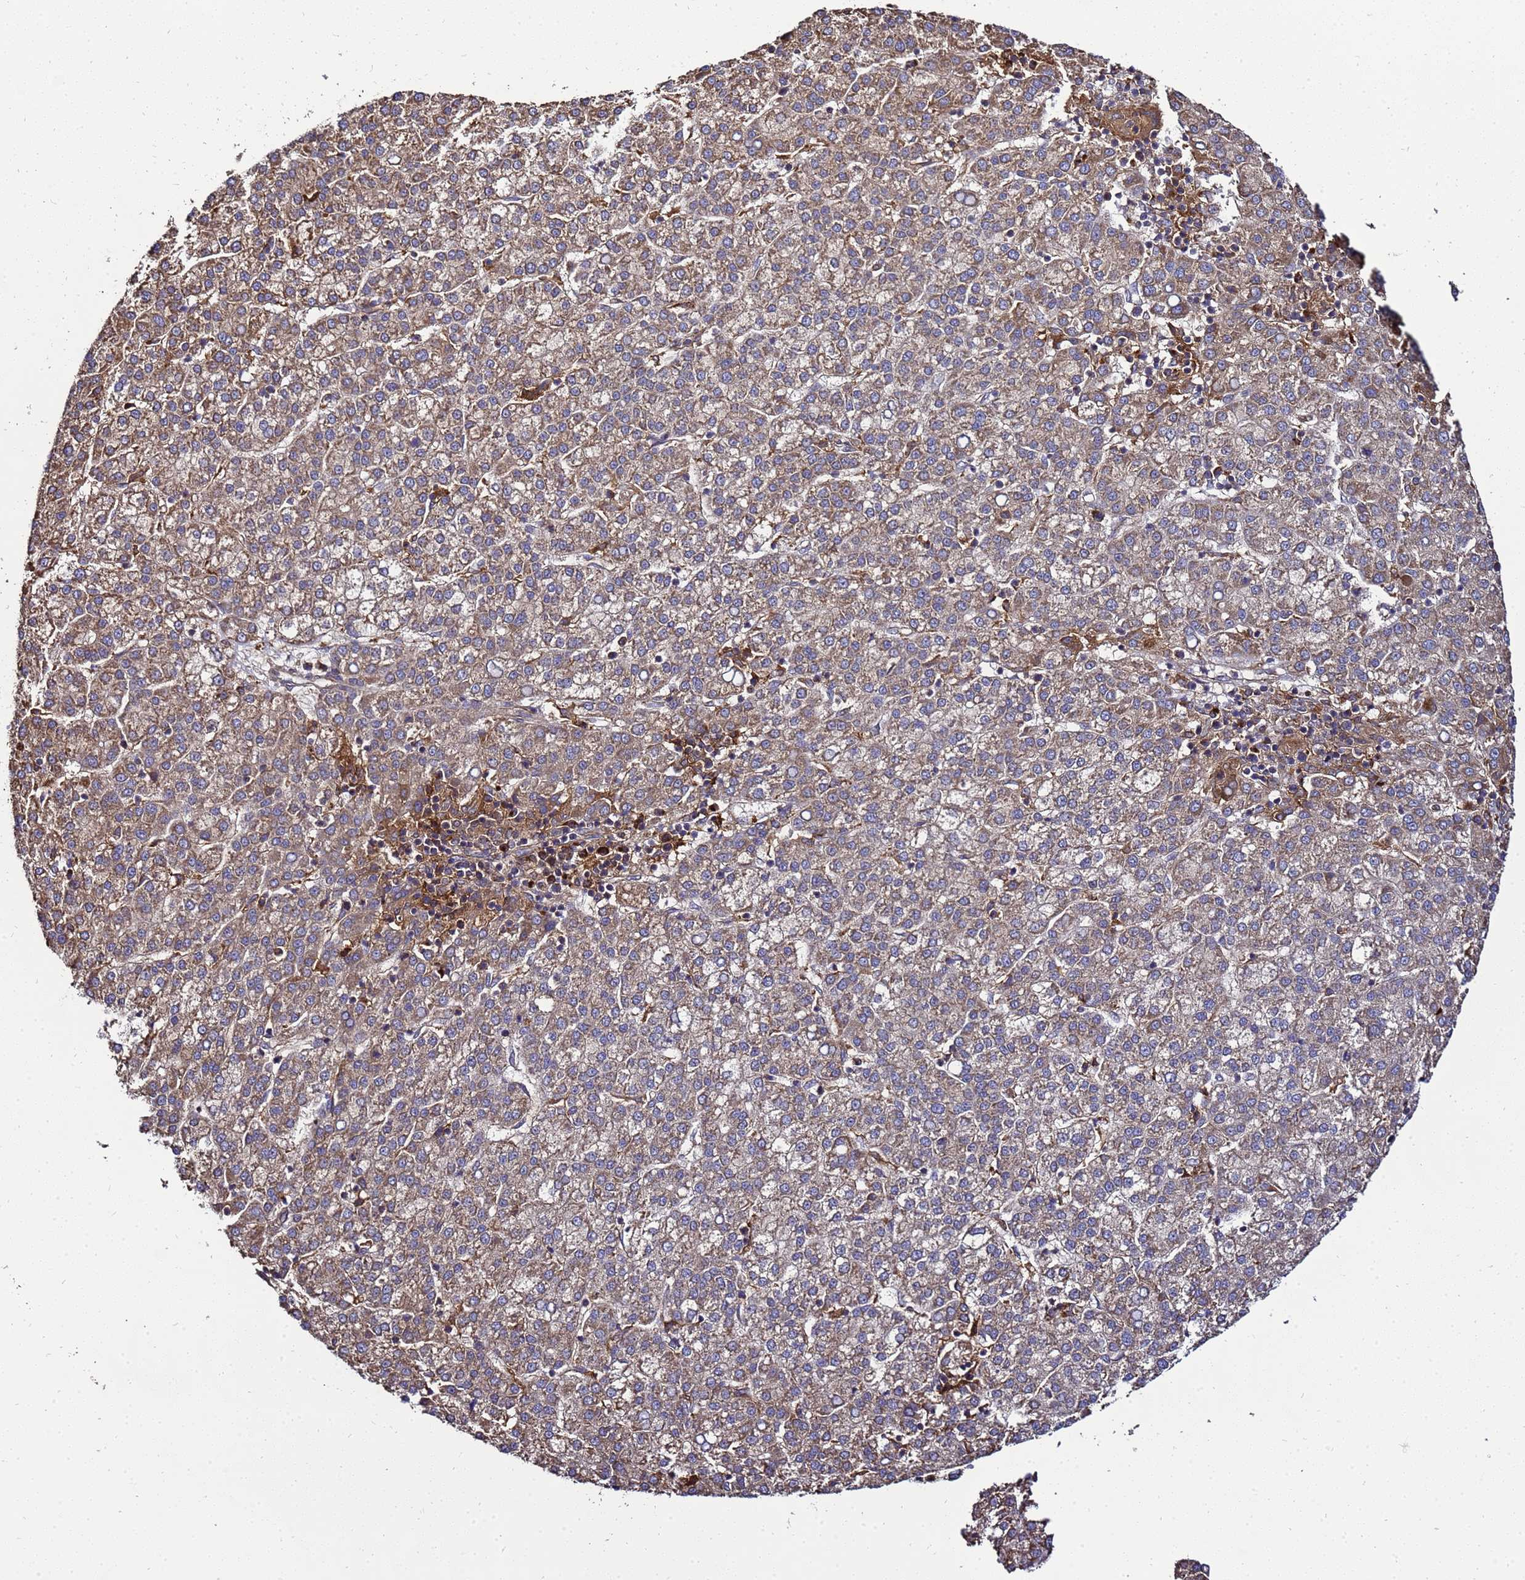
{"staining": {"intensity": "moderate", "quantity": ">75%", "location": "cytoplasmic/membranous"}, "tissue": "liver cancer", "cell_type": "Tumor cells", "image_type": "cancer", "snomed": [{"axis": "morphology", "description": "Carcinoma, Hepatocellular, NOS"}, {"axis": "topography", "description": "Liver"}], "caption": "Moderate cytoplasmic/membranous staining for a protein is present in about >75% of tumor cells of hepatocellular carcinoma (liver) using immunohistochemistry (IHC).", "gene": "TRABD", "patient": {"sex": "female", "age": 58}}